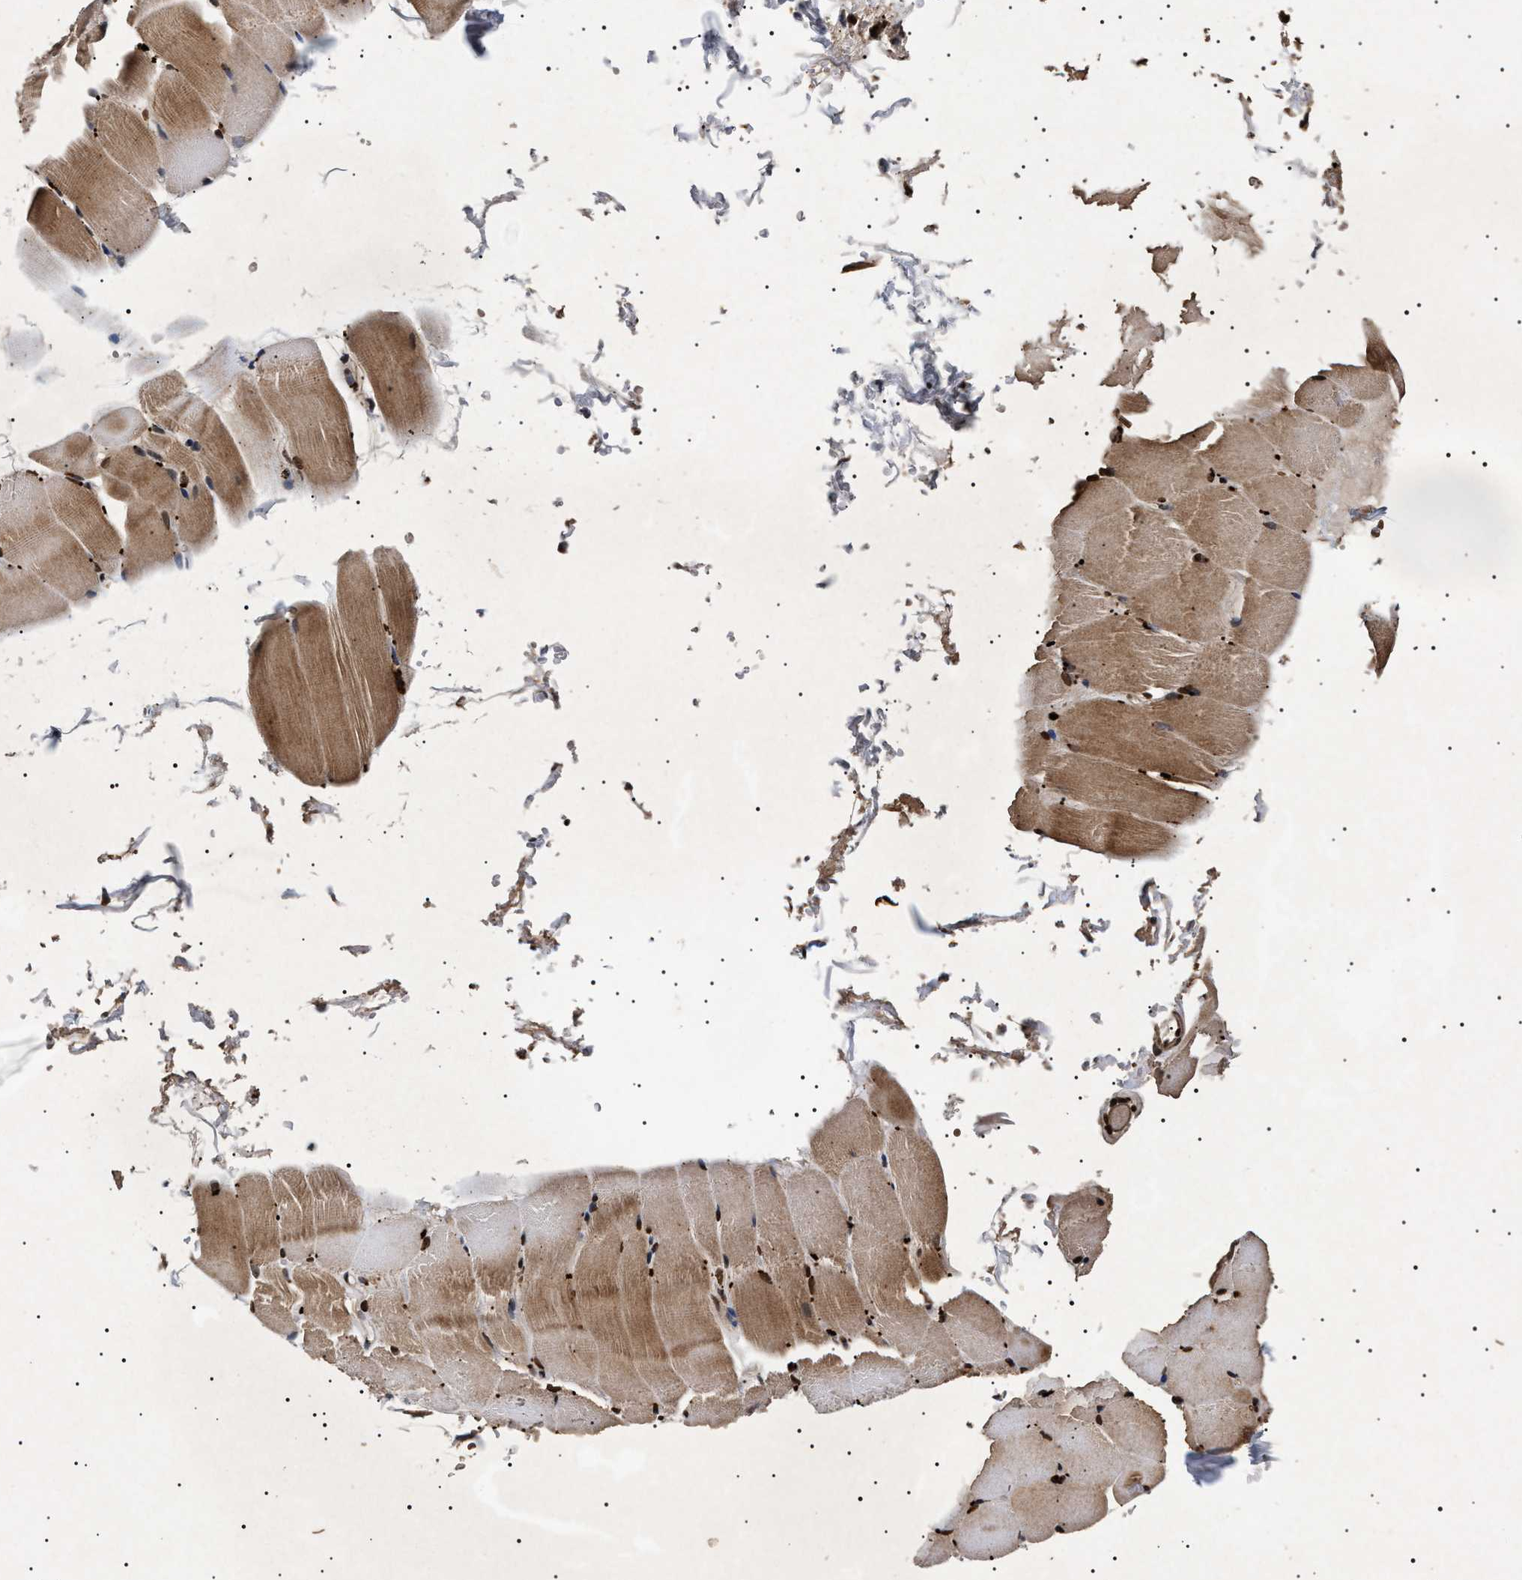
{"staining": {"intensity": "moderate", "quantity": "25%-75%", "location": "cytoplasmic/membranous,nuclear"}, "tissue": "skeletal muscle", "cell_type": "Myocytes", "image_type": "normal", "snomed": [{"axis": "morphology", "description": "Normal tissue, NOS"}, {"axis": "topography", "description": "Skeletal muscle"}, {"axis": "topography", "description": "Parathyroid gland"}], "caption": "Immunohistochemistry (IHC) of normal human skeletal muscle demonstrates medium levels of moderate cytoplasmic/membranous,nuclear positivity in about 25%-75% of myocytes.", "gene": "KIF21A", "patient": {"sex": "female", "age": 37}}